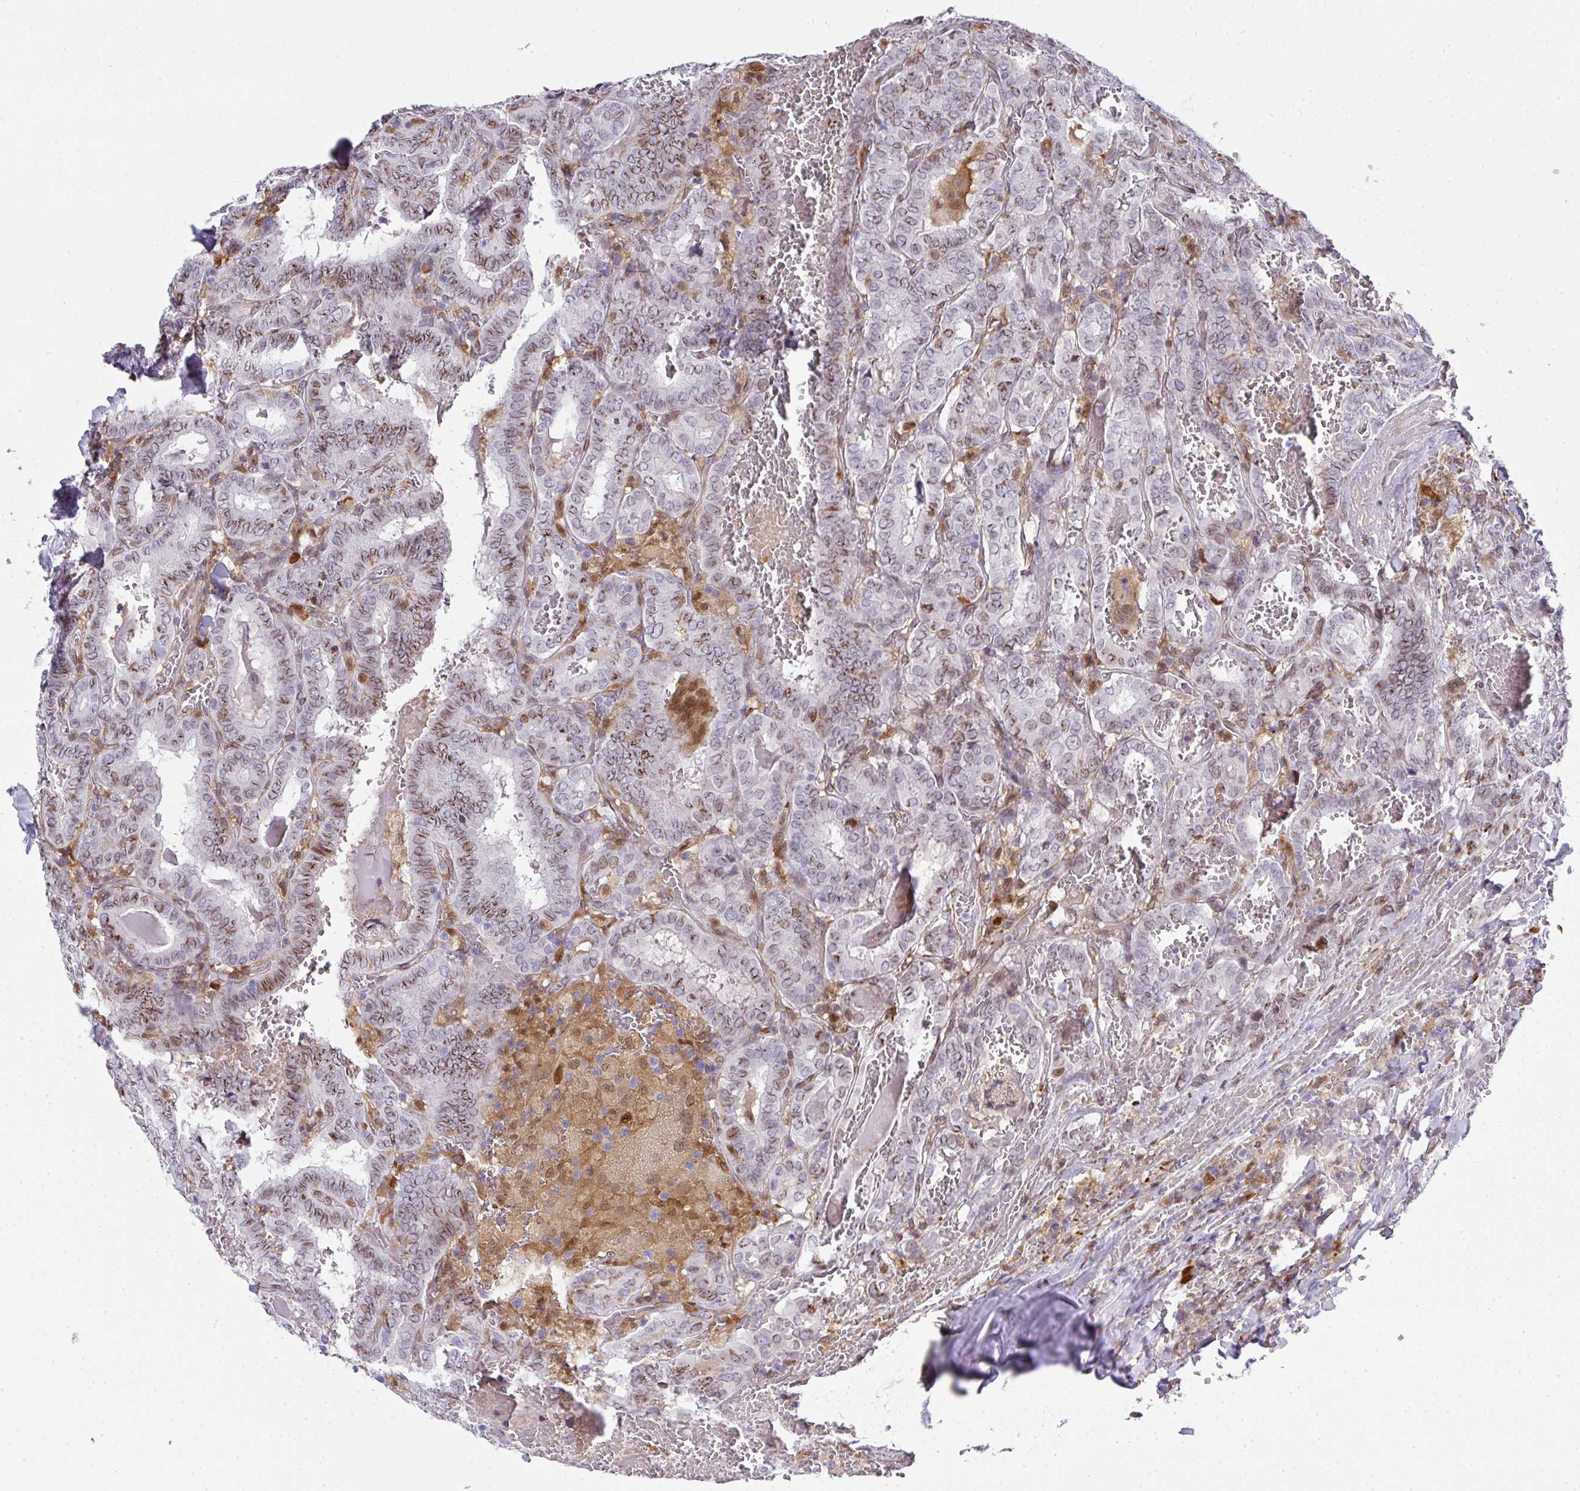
{"staining": {"intensity": "weak", "quantity": "25%-75%", "location": "cytoplasmic/membranous,nuclear"}, "tissue": "thyroid cancer", "cell_type": "Tumor cells", "image_type": "cancer", "snomed": [{"axis": "morphology", "description": "Papillary adenocarcinoma, NOS"}, {"axis": "topography", "description": "Thyroid gland"}], "caption": "Weak cytoplasmic/membranous and nuclear expression is appreciated in about 25%-75% of tumor cells in papillary adenocarcinoma (thyroid). (DAB IHC with brightfield microscopy, high magnification).", "gene": "PLK1", "patient": {"sex": "female", "age": 72}}